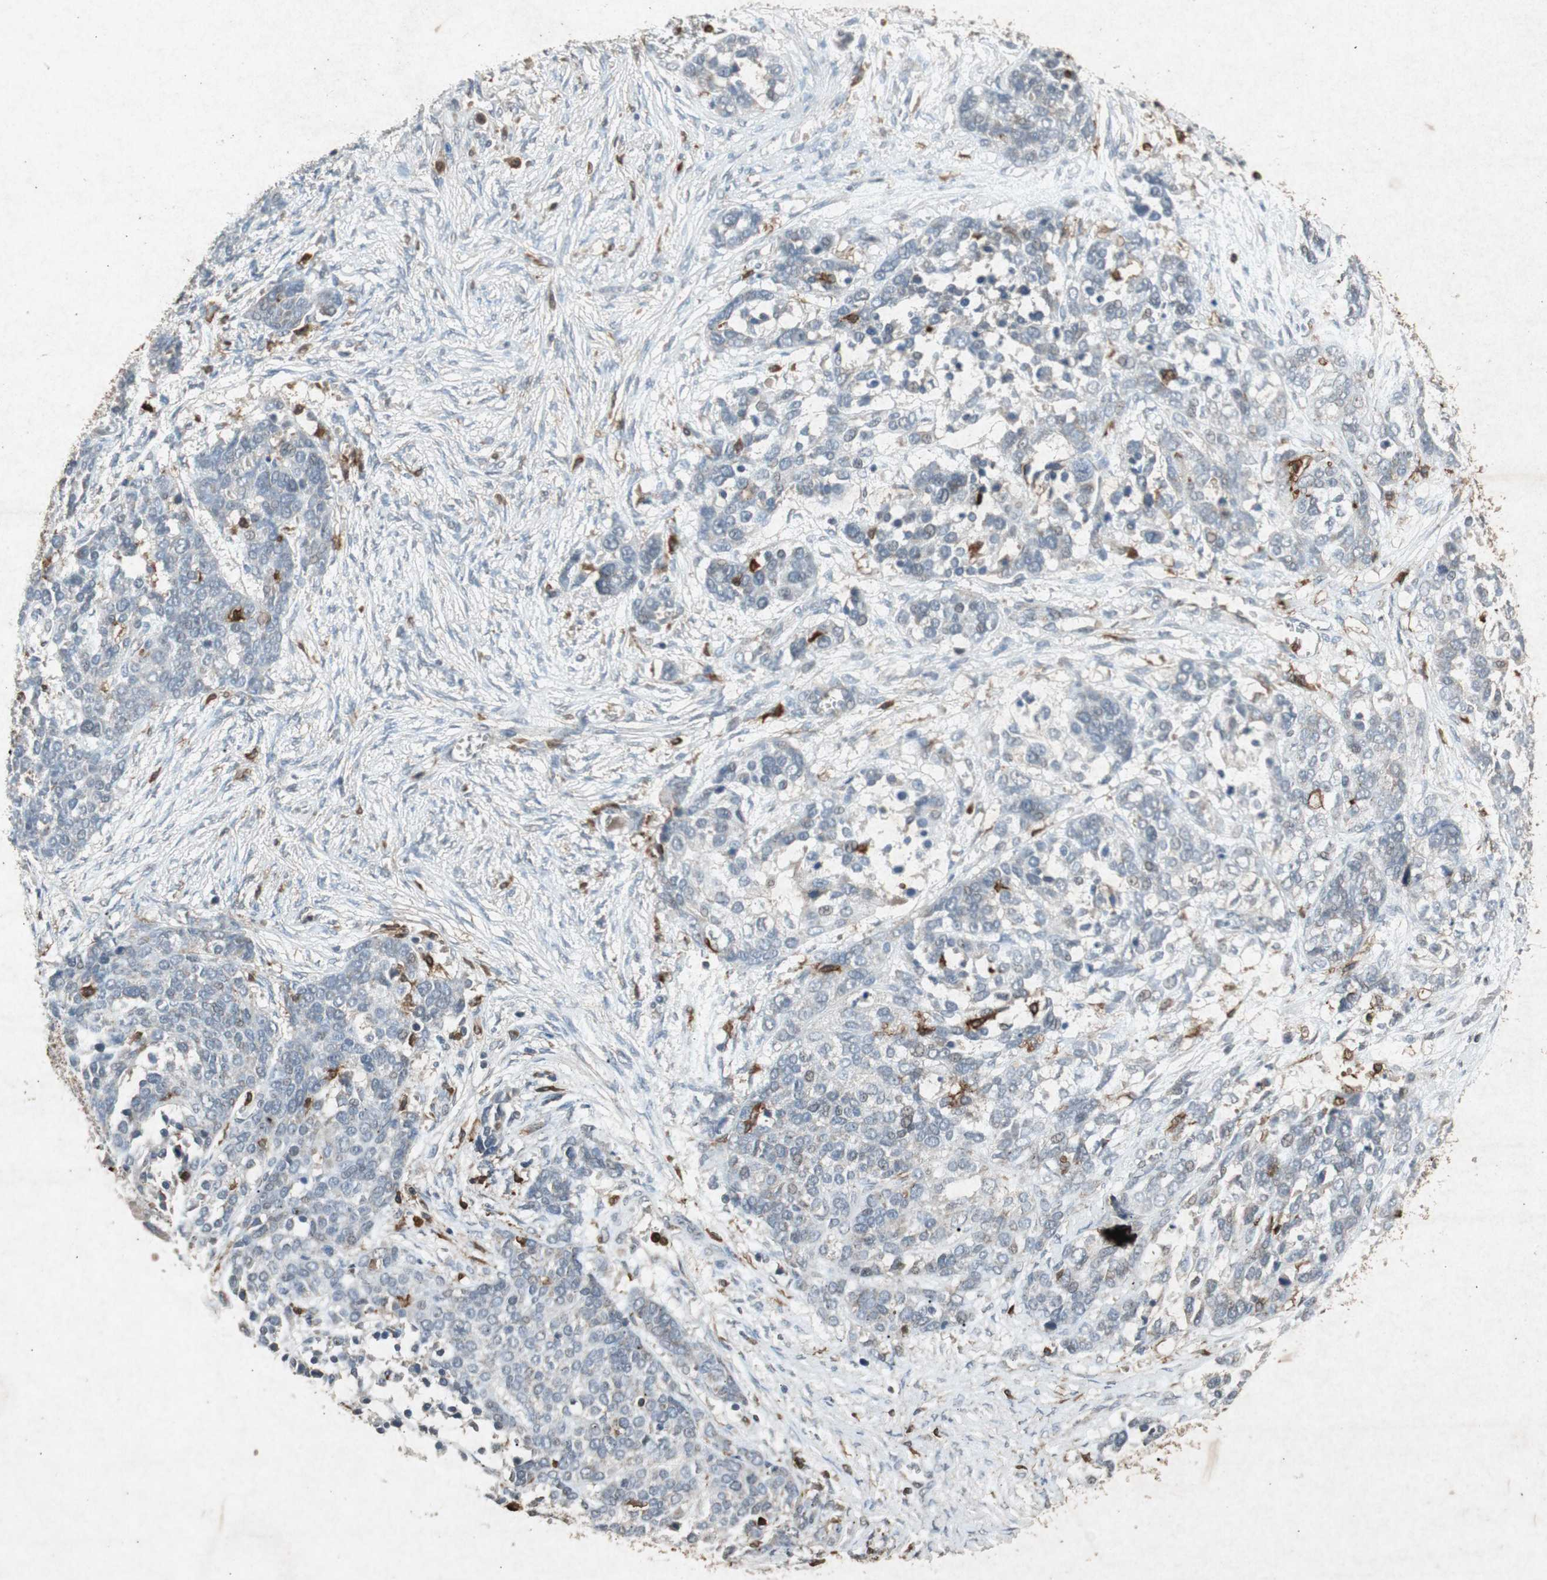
{"staining": {"intensity": "negative", "quantity": "none", "location": "none"}, "tissue": "ovarian cancer", "cell_type": "Tumor cells", "image_type": "cancer", "snomed": [{"axis": "morphology", "description": "Cystadenocarcinoma, serous, NOS"}, {"axis": "topography", "description": "Ovary"}], "caption": "High power microscopy image of an immunohistochemistry (IHC) photomicrograph of ovarian serous cystadenocarcinoma, revealing no significant staining in tumor cells. (DAB (3,3'-diaminobenzidine) IHC with hematoxylin counter stain).", "gene": "TYROBP", "patient": {"sex": "female", "age": 44}}